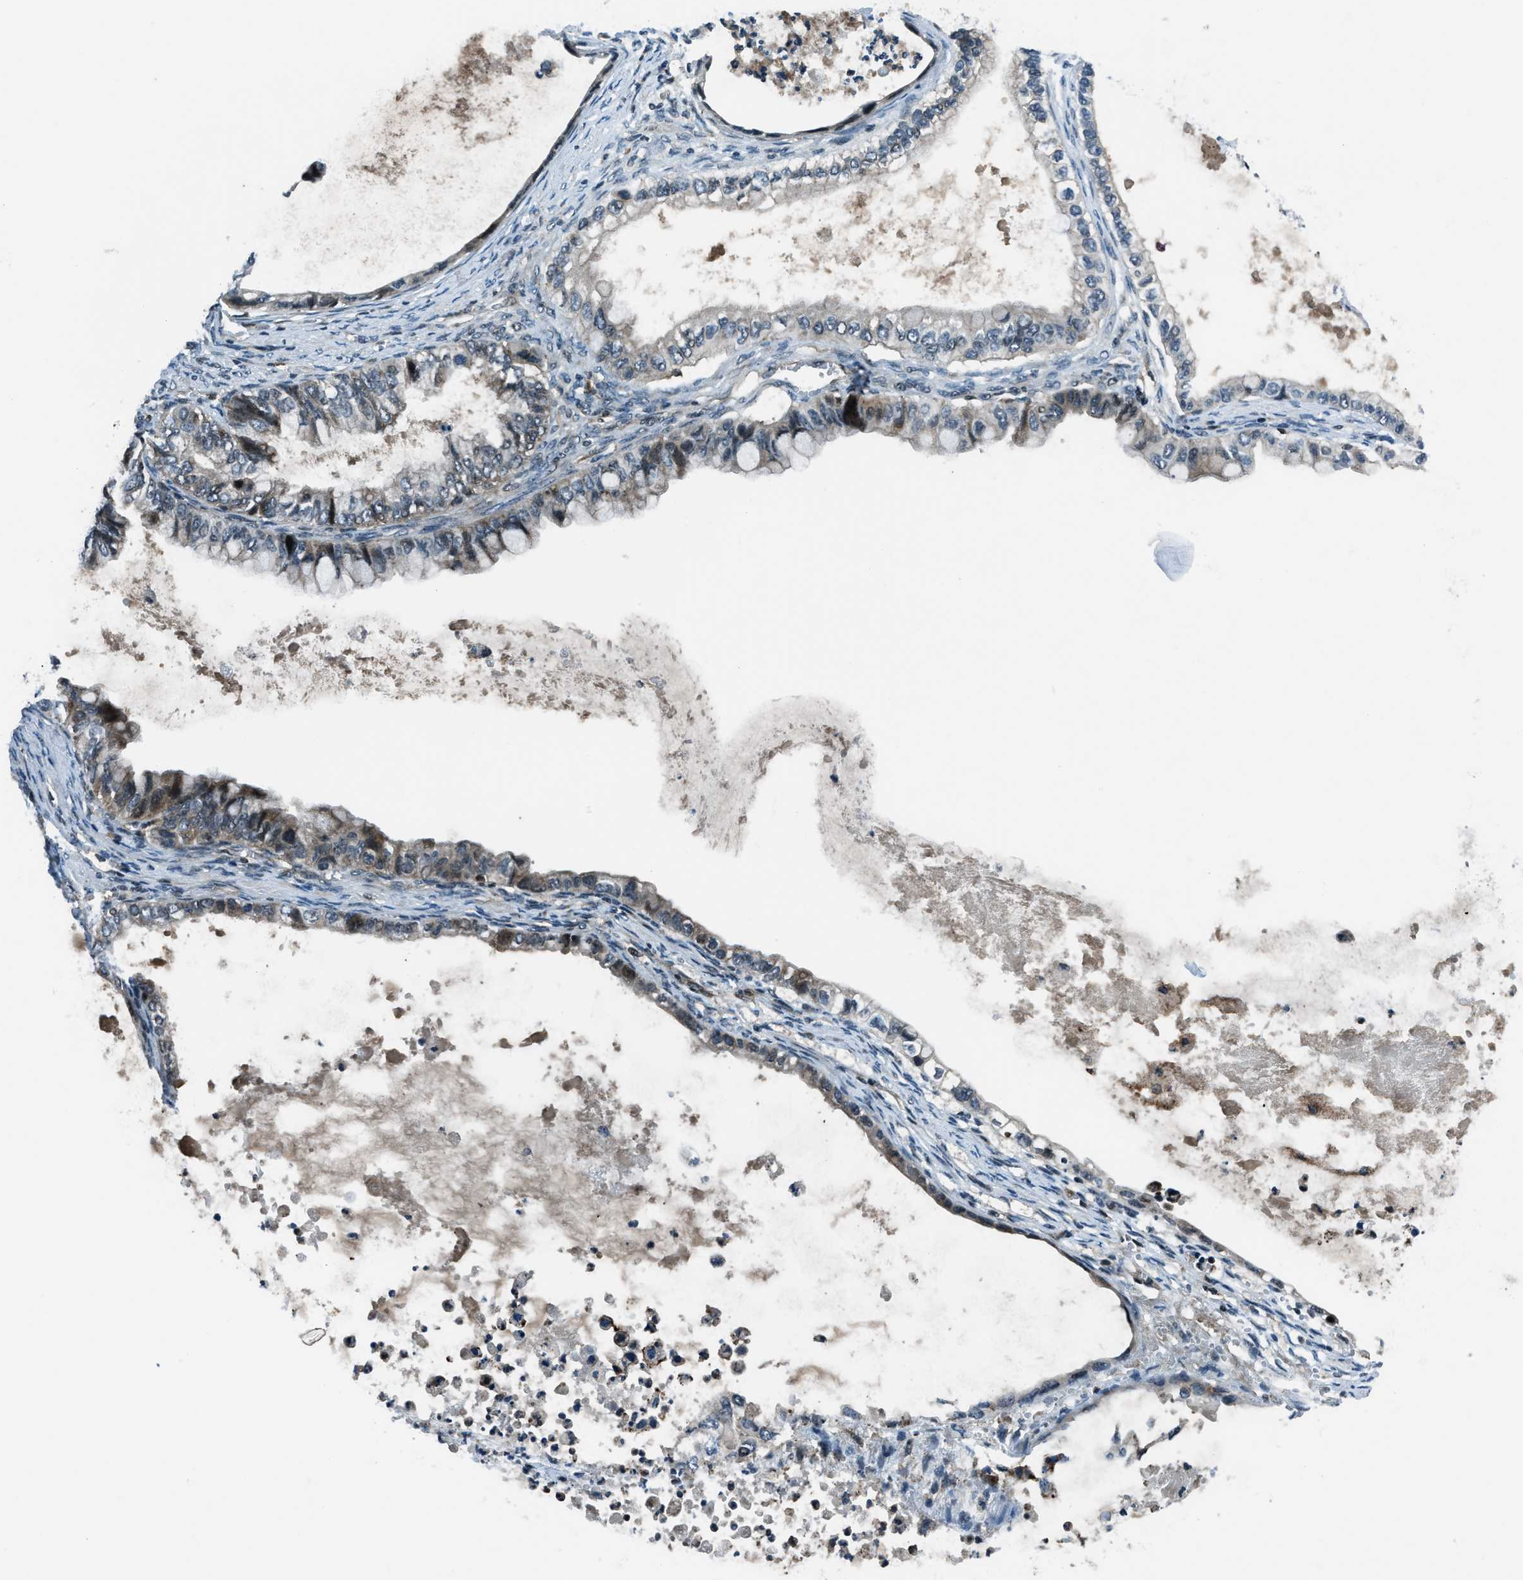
{"staining": {"intensity": "weak", "quantity": "25%-75%", "location": "cytoplasmic/membranous"}, "tissue": "ovarian cancer", "cell_type": "Tumor cells", "image_type": "cancer", "snomed": [{"axis": "morphology", "description": "Cystadenocarcinoma, mucinous, NOS"}, {"axis": "topography", "description": "Ovary"}], "caption": "High-magnification brightfield microscopy of ovarian cancer stained with DAB (brown) and counterstained with hematoxylin (blue). tumor cells exhibit weak cytoplasmic/membranous positivity is appreciated in approximately25%-75% of cells.", "gene": "ACTL9", "patient": {"sex": "female", "age": 80}}